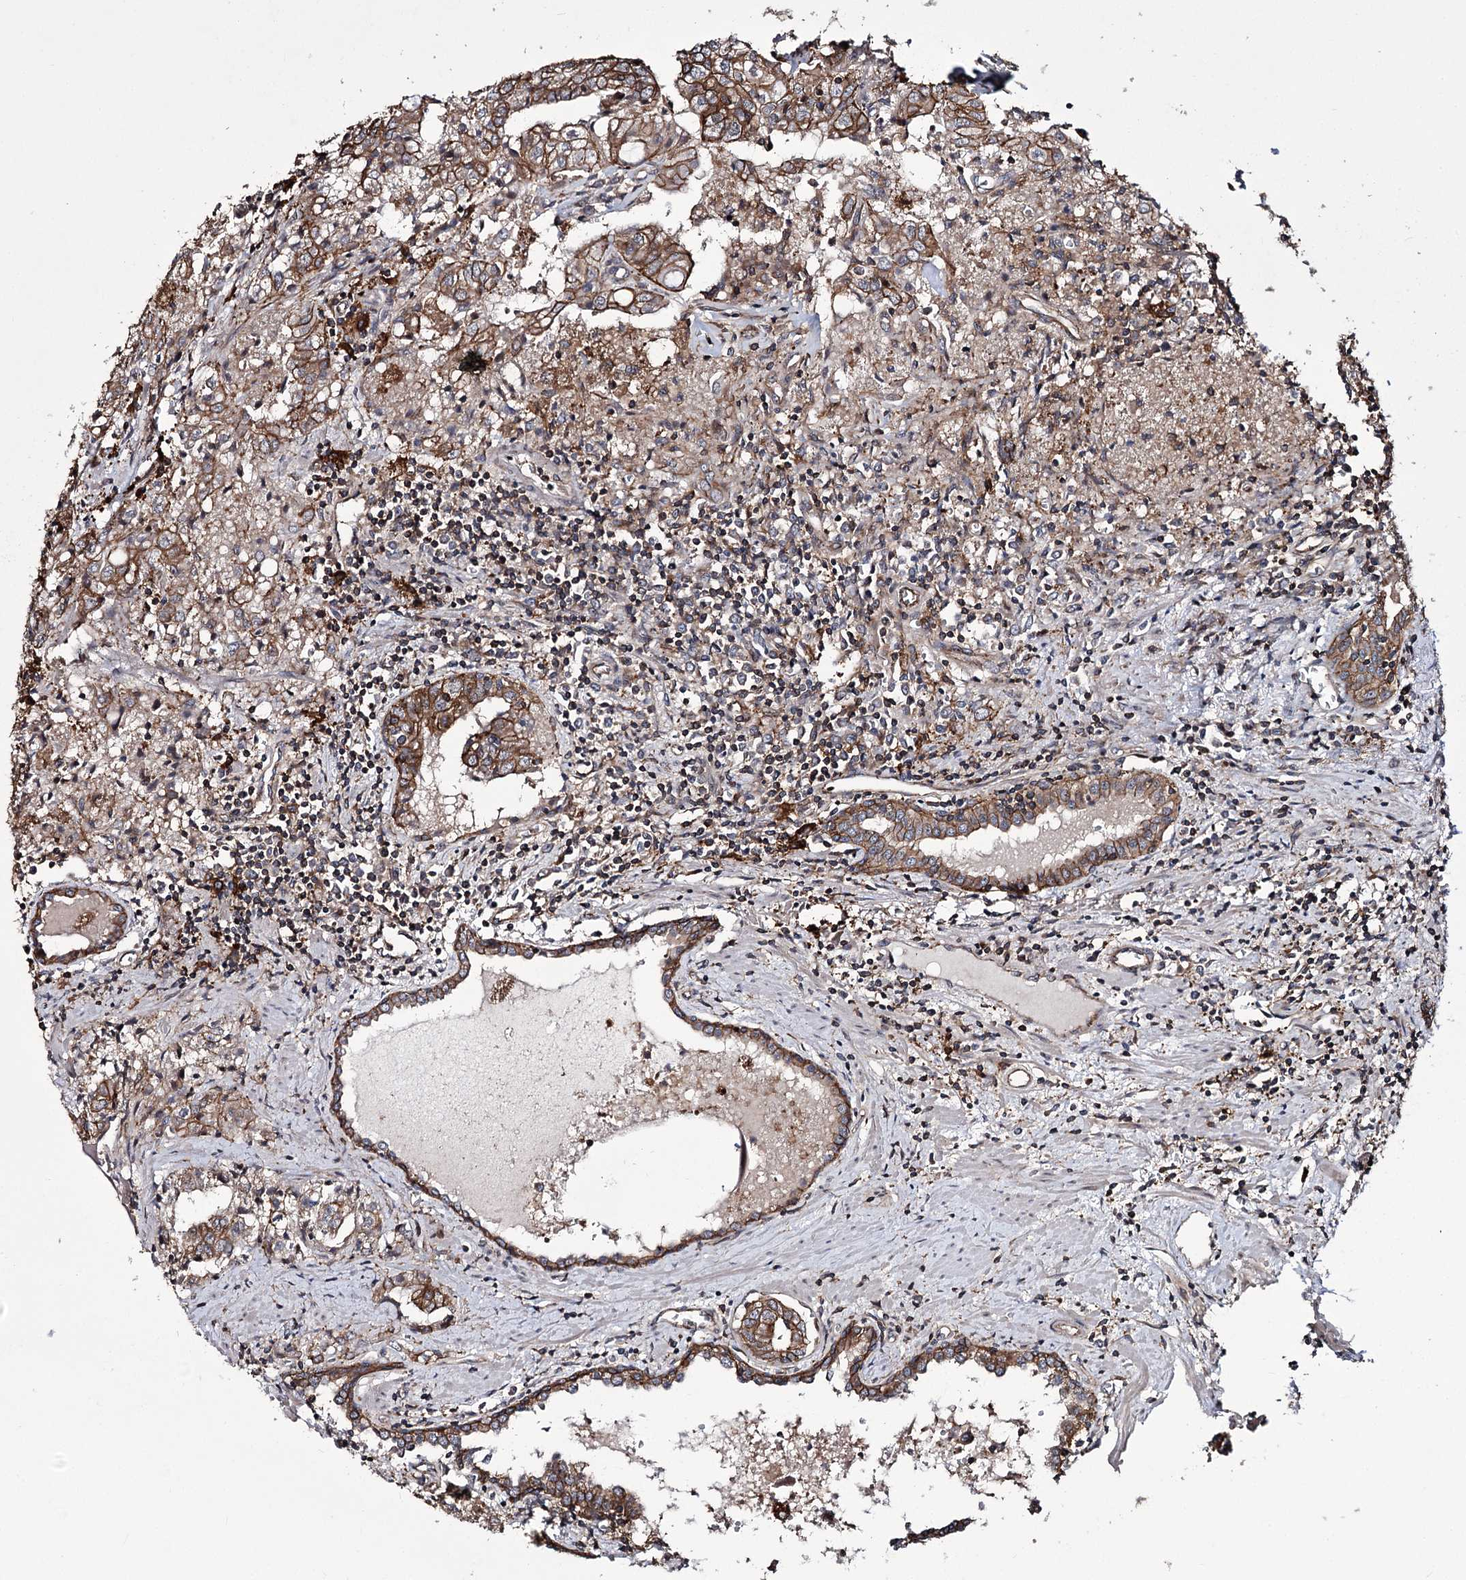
{"staining": {"intensity": "moderate", "quantity": ">75%", "location": "cytoplasmic/membranous"}, "tissue": "prostate cancer", "cell_type": "Tumor cells", "image_type": "cancer", "snomed": [{"axis": "morphology", "description": "Adenocarcinoma, High grade"}, {"axis": "topography", "description": "Prostate"}], "caption": "An IHC histopathology image of neoplastic tissue is shown. Protein staining in brown shows moderate cytoplasmic/membranous positivity in prostate cancer within tumor cells.", "gene": "DHX29", "patient": {"sex": "male", "age": 68}}